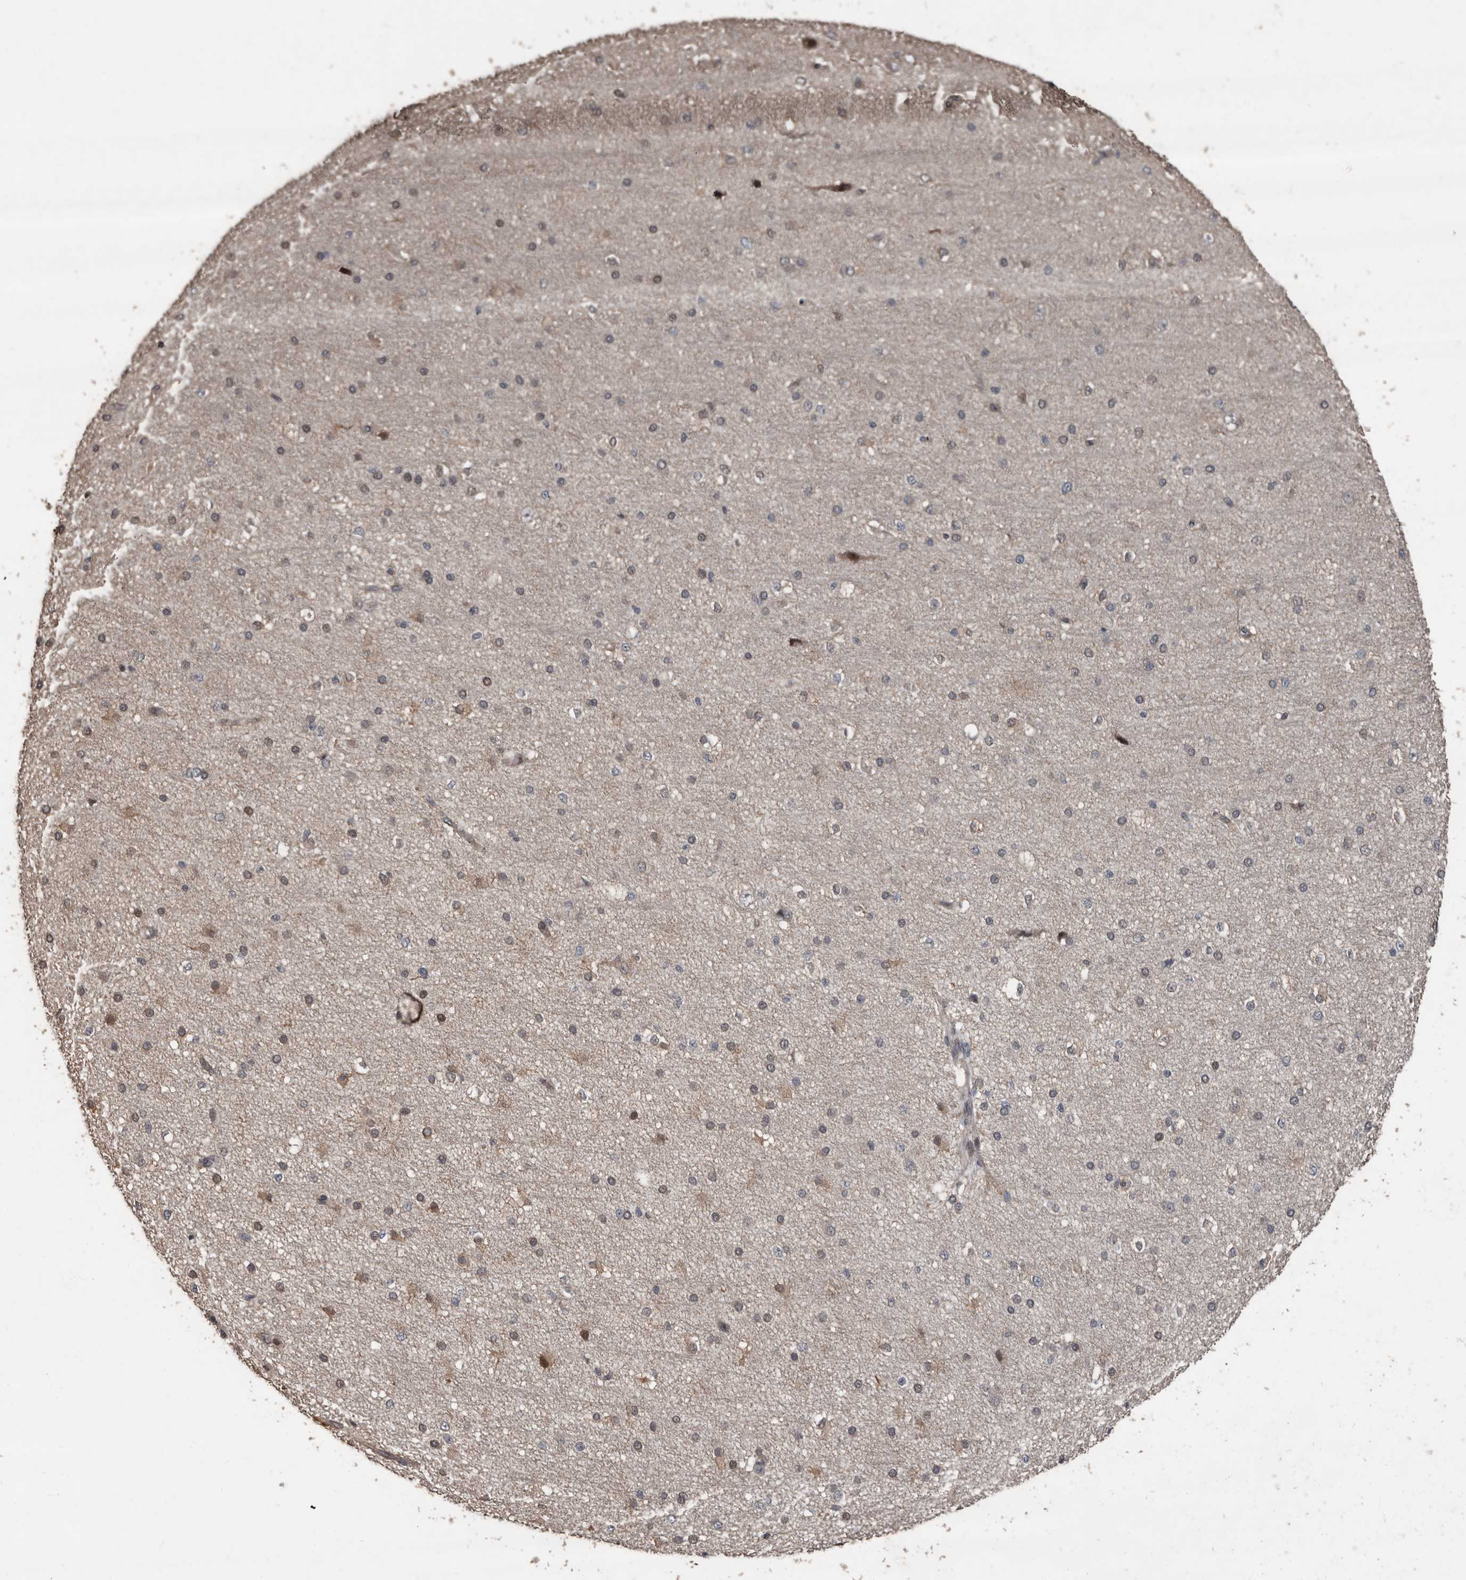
{"staining": {"intensity": "weak", "quantity": ">75%", "location": "cytoplasmic/membranous"}, "tissue": "cerebral cortex", "cell_type": "Endothelial cells", "image_type": "normal", "snomed": [{"axis": "morphology", "description": "Normal tissue, NOS"}, {"axis": "morphology", "description": "Developmental malformation"}, {"axis": "topography", "description": "Cerebral cortex"}], "caption": "This photomicrograph demonstrates immunohistochemistry staining of unremarkable human cerebral cortex, with low weak cytoplasmic/membranous expression in about >75% of endothelial cells.", "gene": "FSBP", "patient": {"sex": "female", "age": 30}}